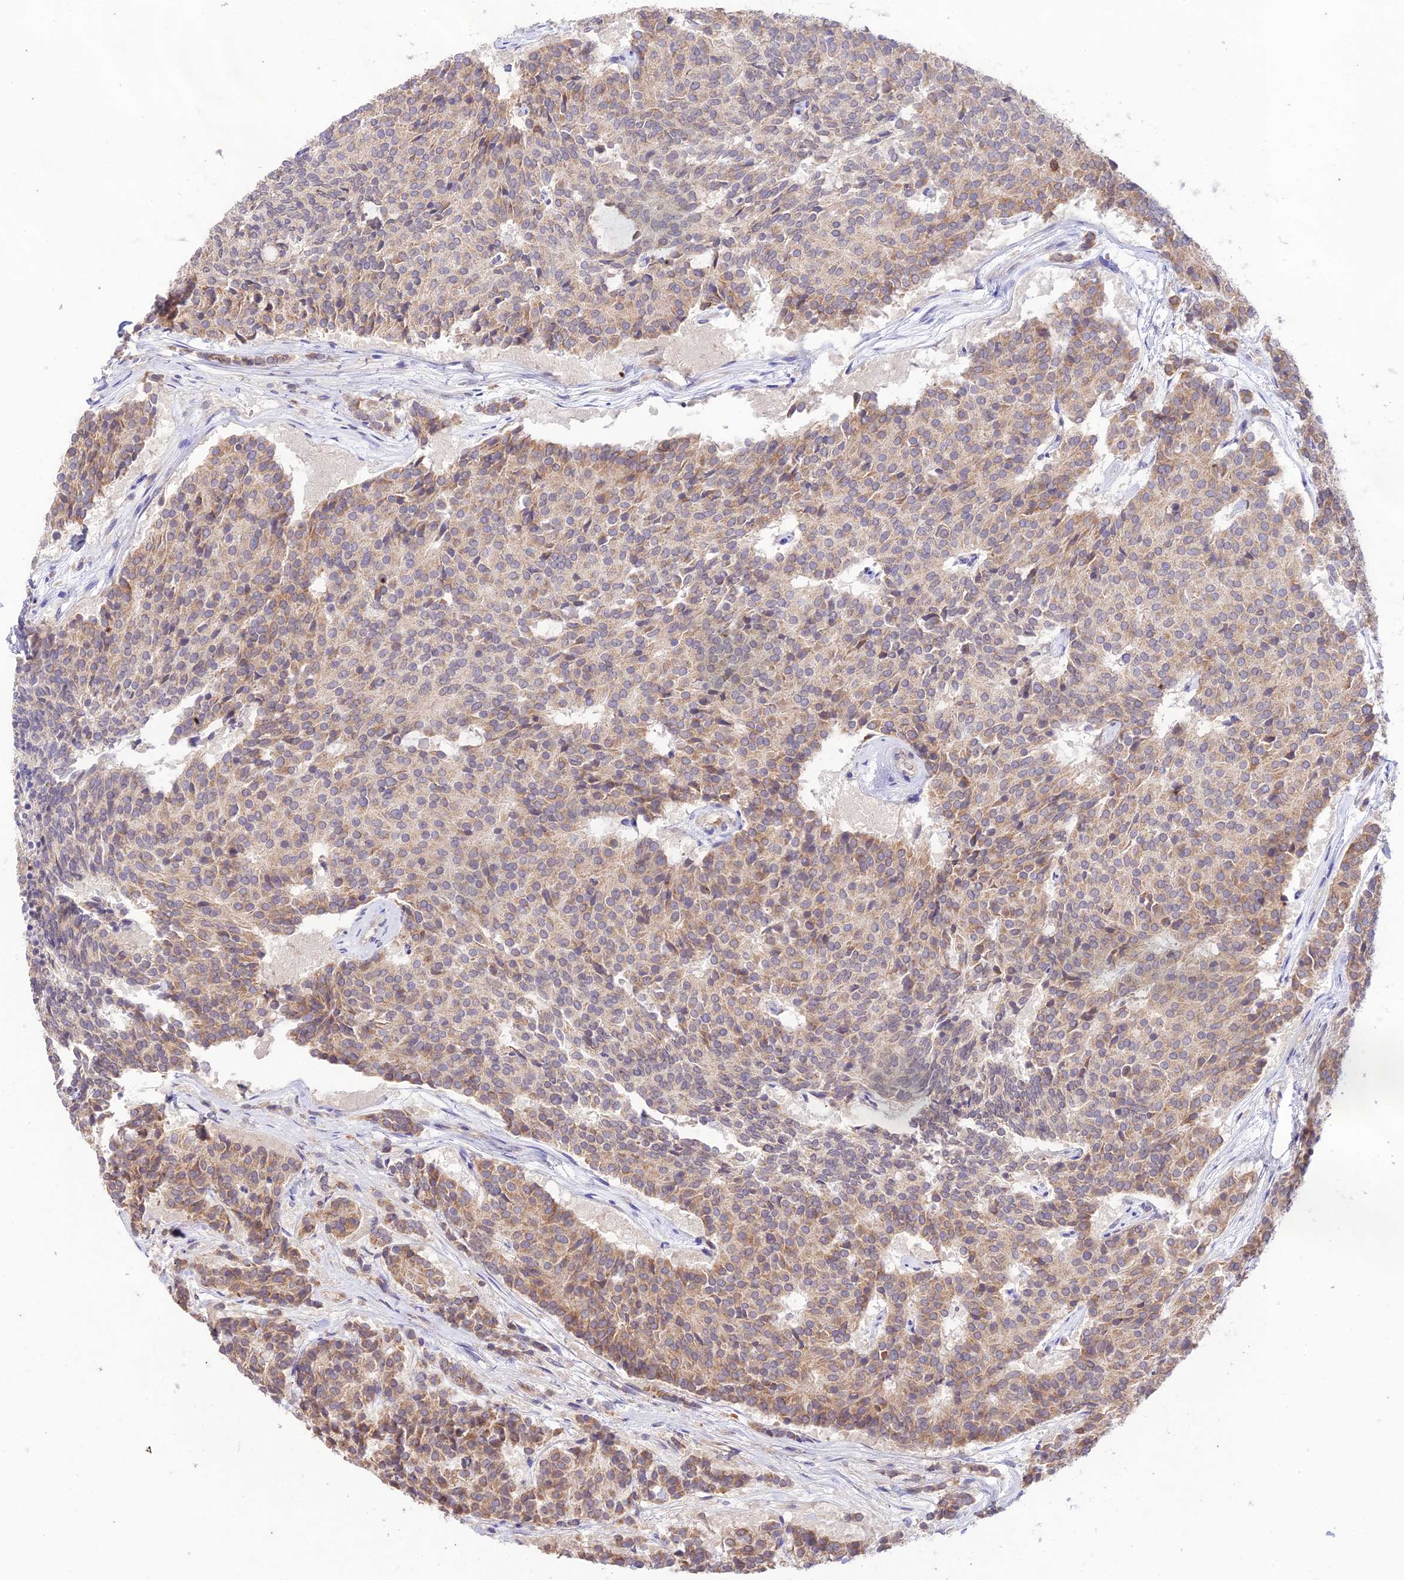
{"staining": {"intensity": "weak", "quantity": ">75%", "location": "cytoplasmic/membranous"}, "tissue": "carcinoid", "cell_type": "Tumor cells", "image_type": "cancer", "snomed": [{"axis": "morphology", "description": "Carcinoid, malignant, NOS"}, {"axis": "topography", "description": "Pancreas"}], "caption": "Carcinoid (malignant) stained for a protein (brown) shows weak cytoplasmic/membranous positive positivity in approximately >75% of tumor cells.", "gene": "TMEM259", "patient": {"sex": "female", "age": 54}}